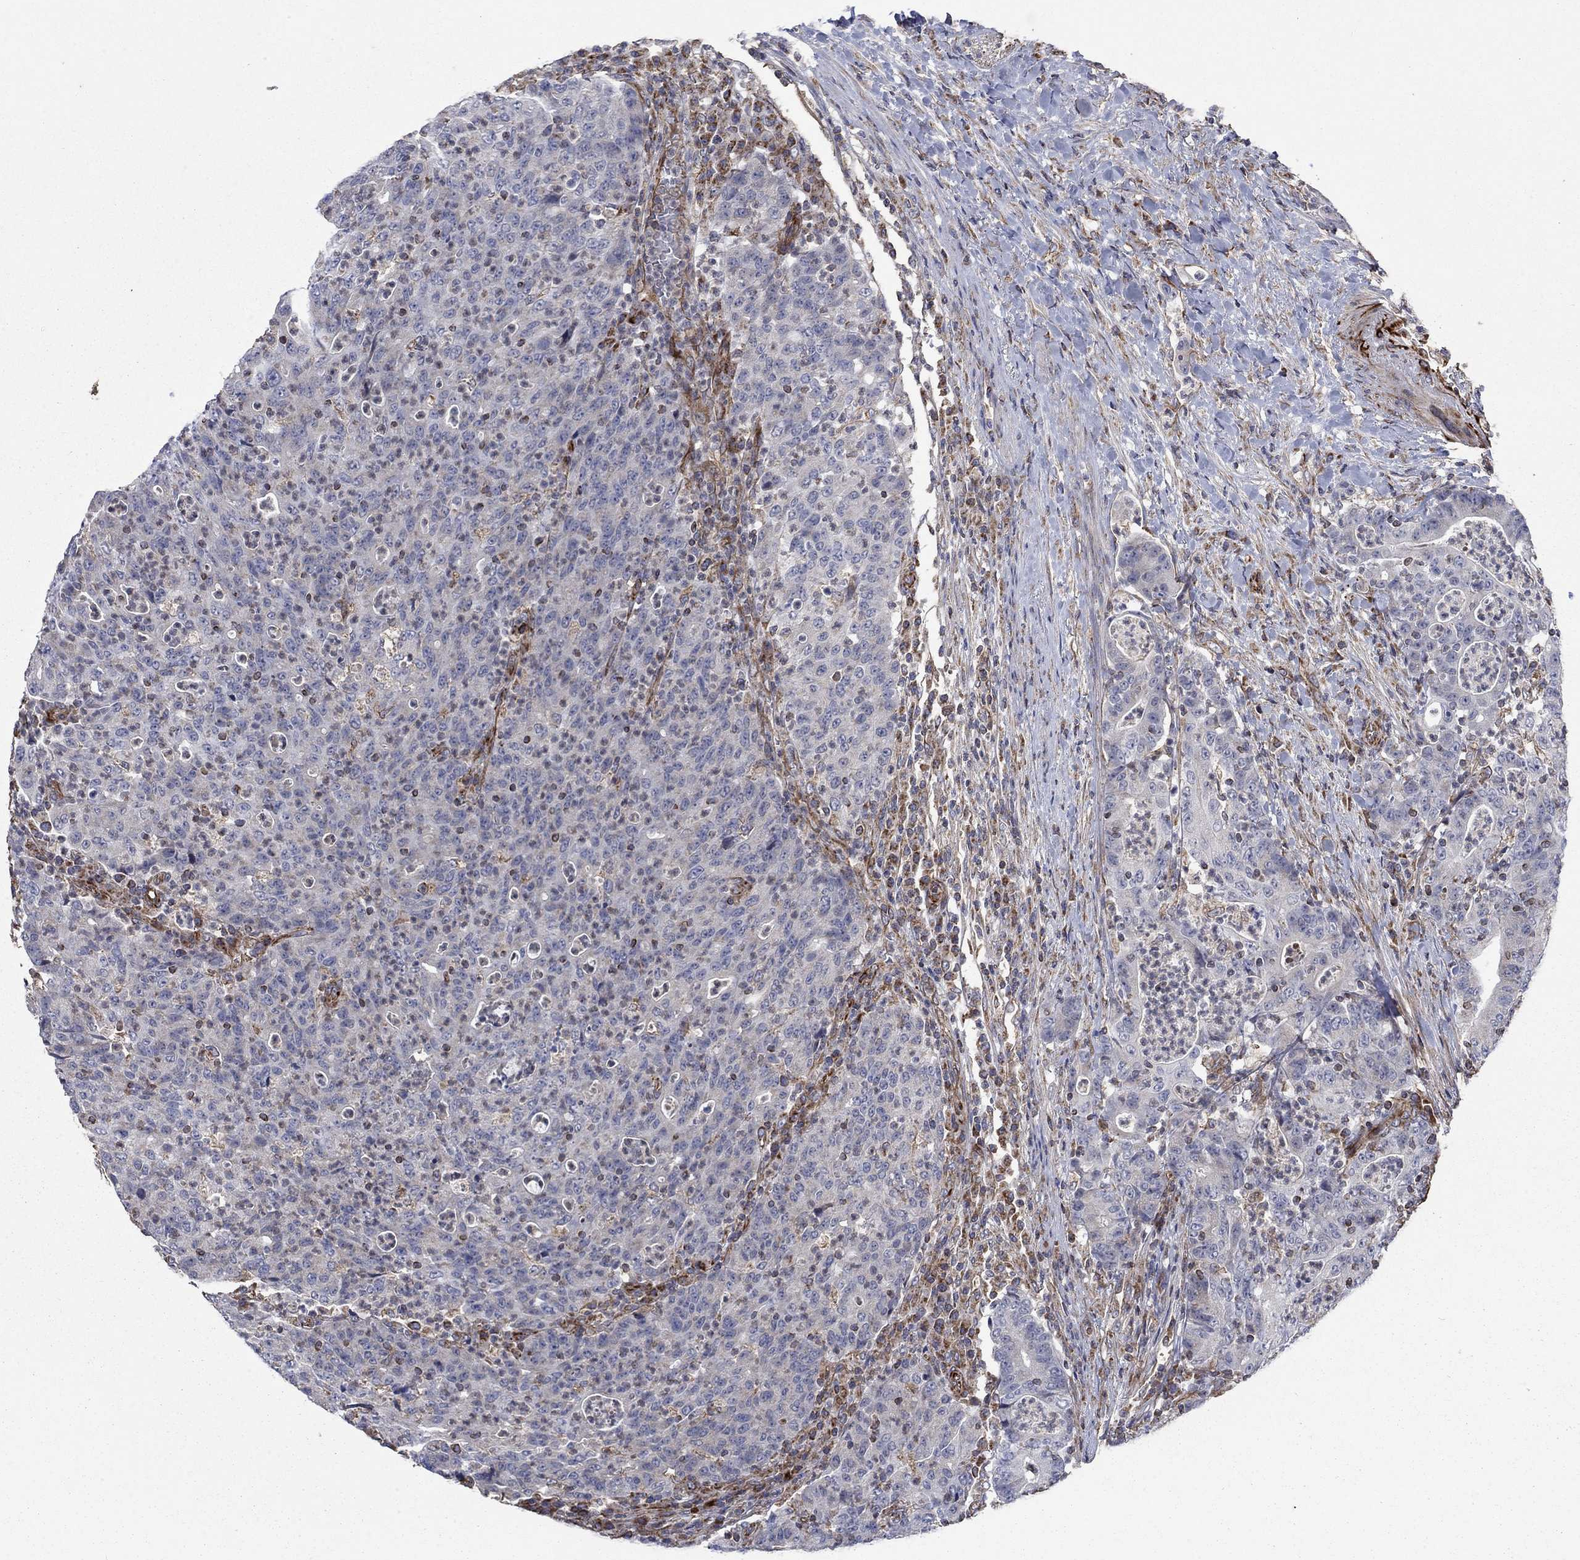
{"staining": {"intensity": "negative", "quantity": "none", "location": "none"}, "tissue": "colorectal cancer", "cell_type": "Tumor cells", "image_type": "cancer", "snomed": [{"axis": "morphology", "description": "Adenocarcinoma, NOS"}, {"axis": "topography", "description": "Colon"}], "caption": "DAB (3,3'-diaminobenzidine) immunohistochemical staining of colorectal adenocarcinoma shows no significant staining in tumor cells.", "gene": "NDUFC1", "patient": {"sex": "male", "age": 70}}